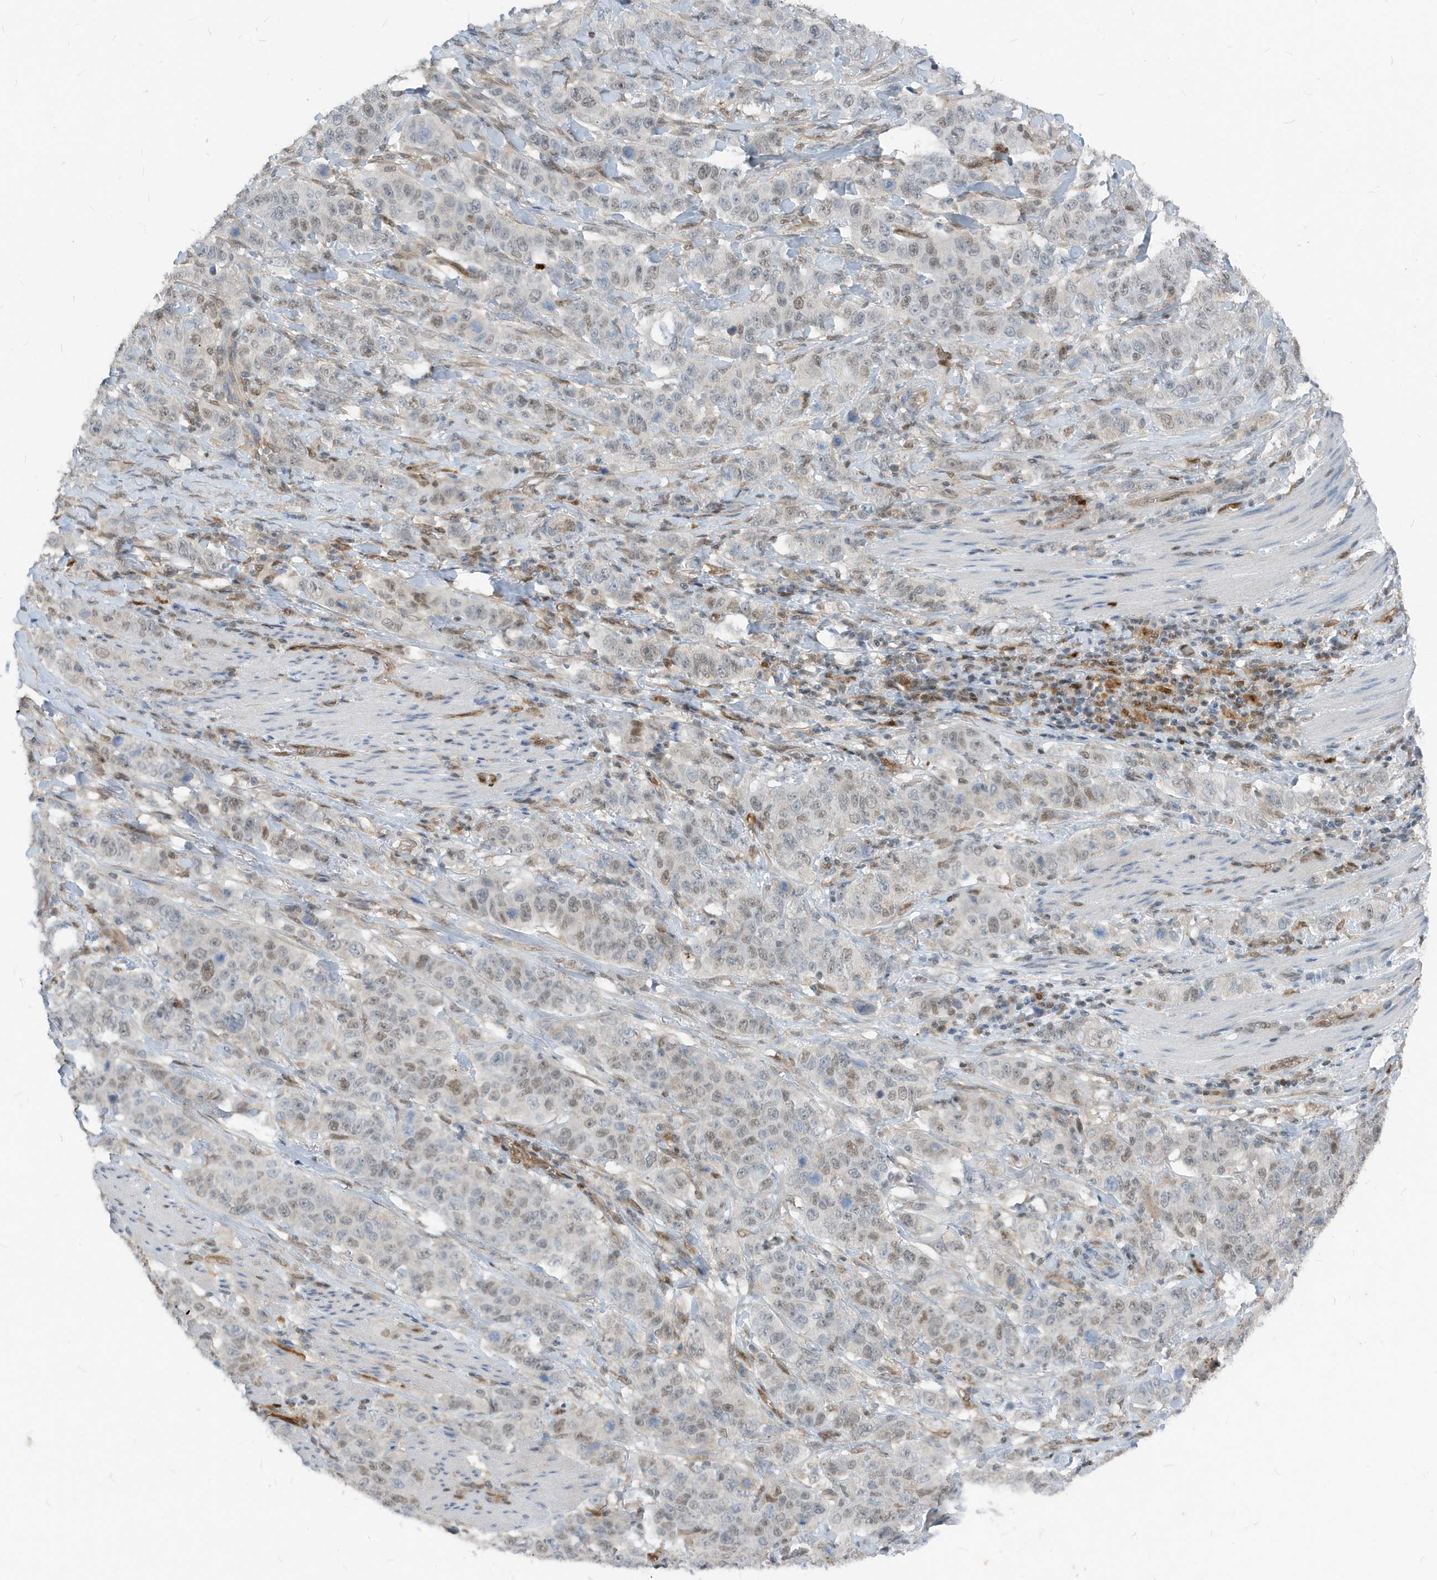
{"staining": {"intensity": "weak", "quantity": "25%-75%", "location": "nuclear"}, "tissue": "stomach cancer", "cell_type": "Tumor cells", "image_type": "cancer", "snomed": [{"axis": "morphology", "description": "Adenocarcinoma, NOS"}, {"axis": "topography", "description": "Stomach"}], "caption": "Stomach cancer tissue exhibits weak nuclear staining in about 25%-75% of tumor cells (Brightfield microscopy of DAB IHC at high magnification).", "gene": "NCOA7", "patient": {"sex": "male", "age": 48}}